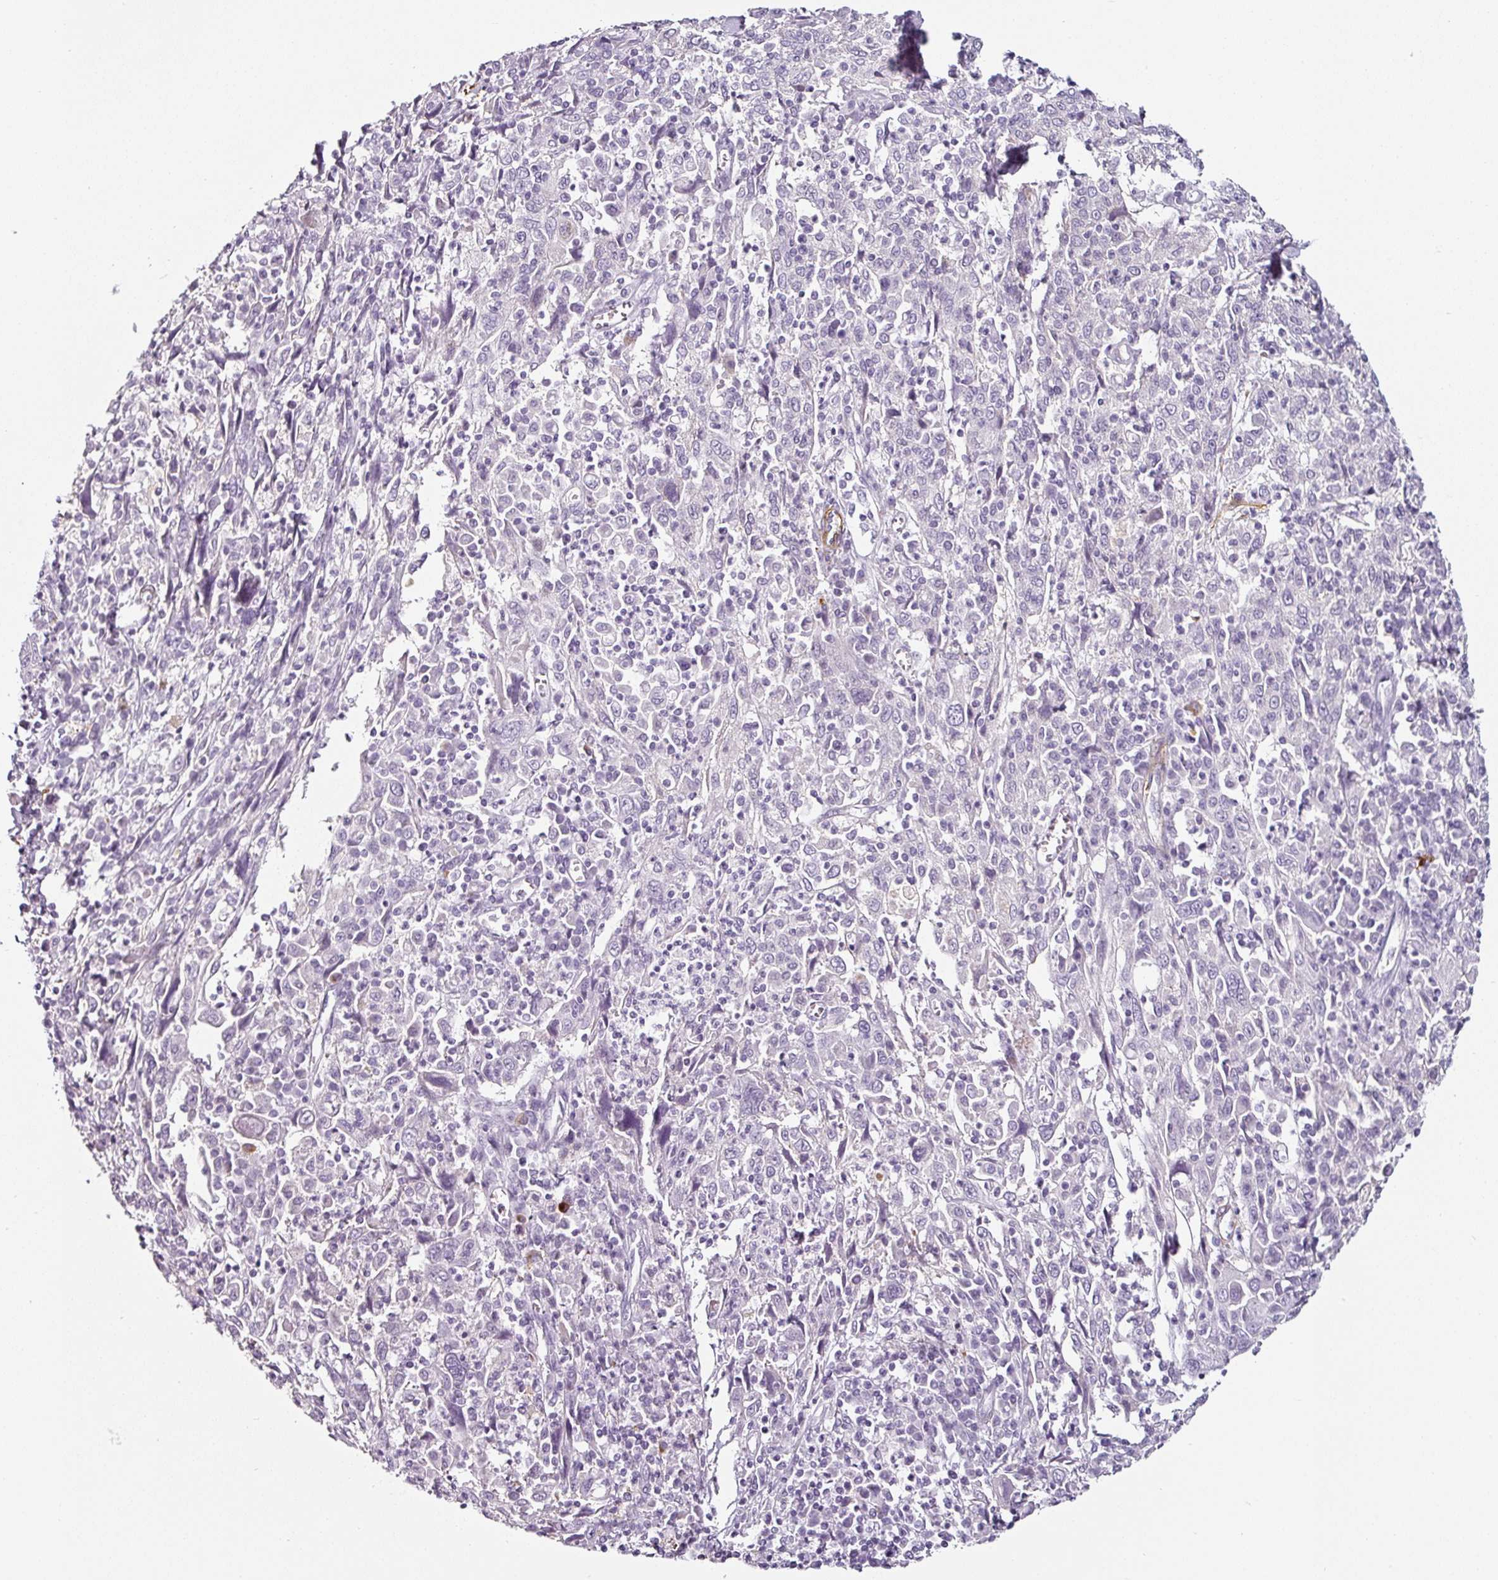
{"staining": {"intensity": "negative", "quantity": "none", "location": "none"}, "tissue": "cervical cancer", "cell_type": "Tumor cells", "image_type": "cancer", "snomed": [{"axis": "morphology", "description": "Squamous cell carcinoma, NOS"}, {"axis": "topography", "description": "Cervix"}], "caption": "This image is of cervical squamous cell carcinoma stained with immunohistochemistry (IHC) to label a protein in brown with the nuclei are counter-stained blue. There is no staining in tumor cells.", "gene": "CAP2", "patient": {"sex": "female", "age": 46}}